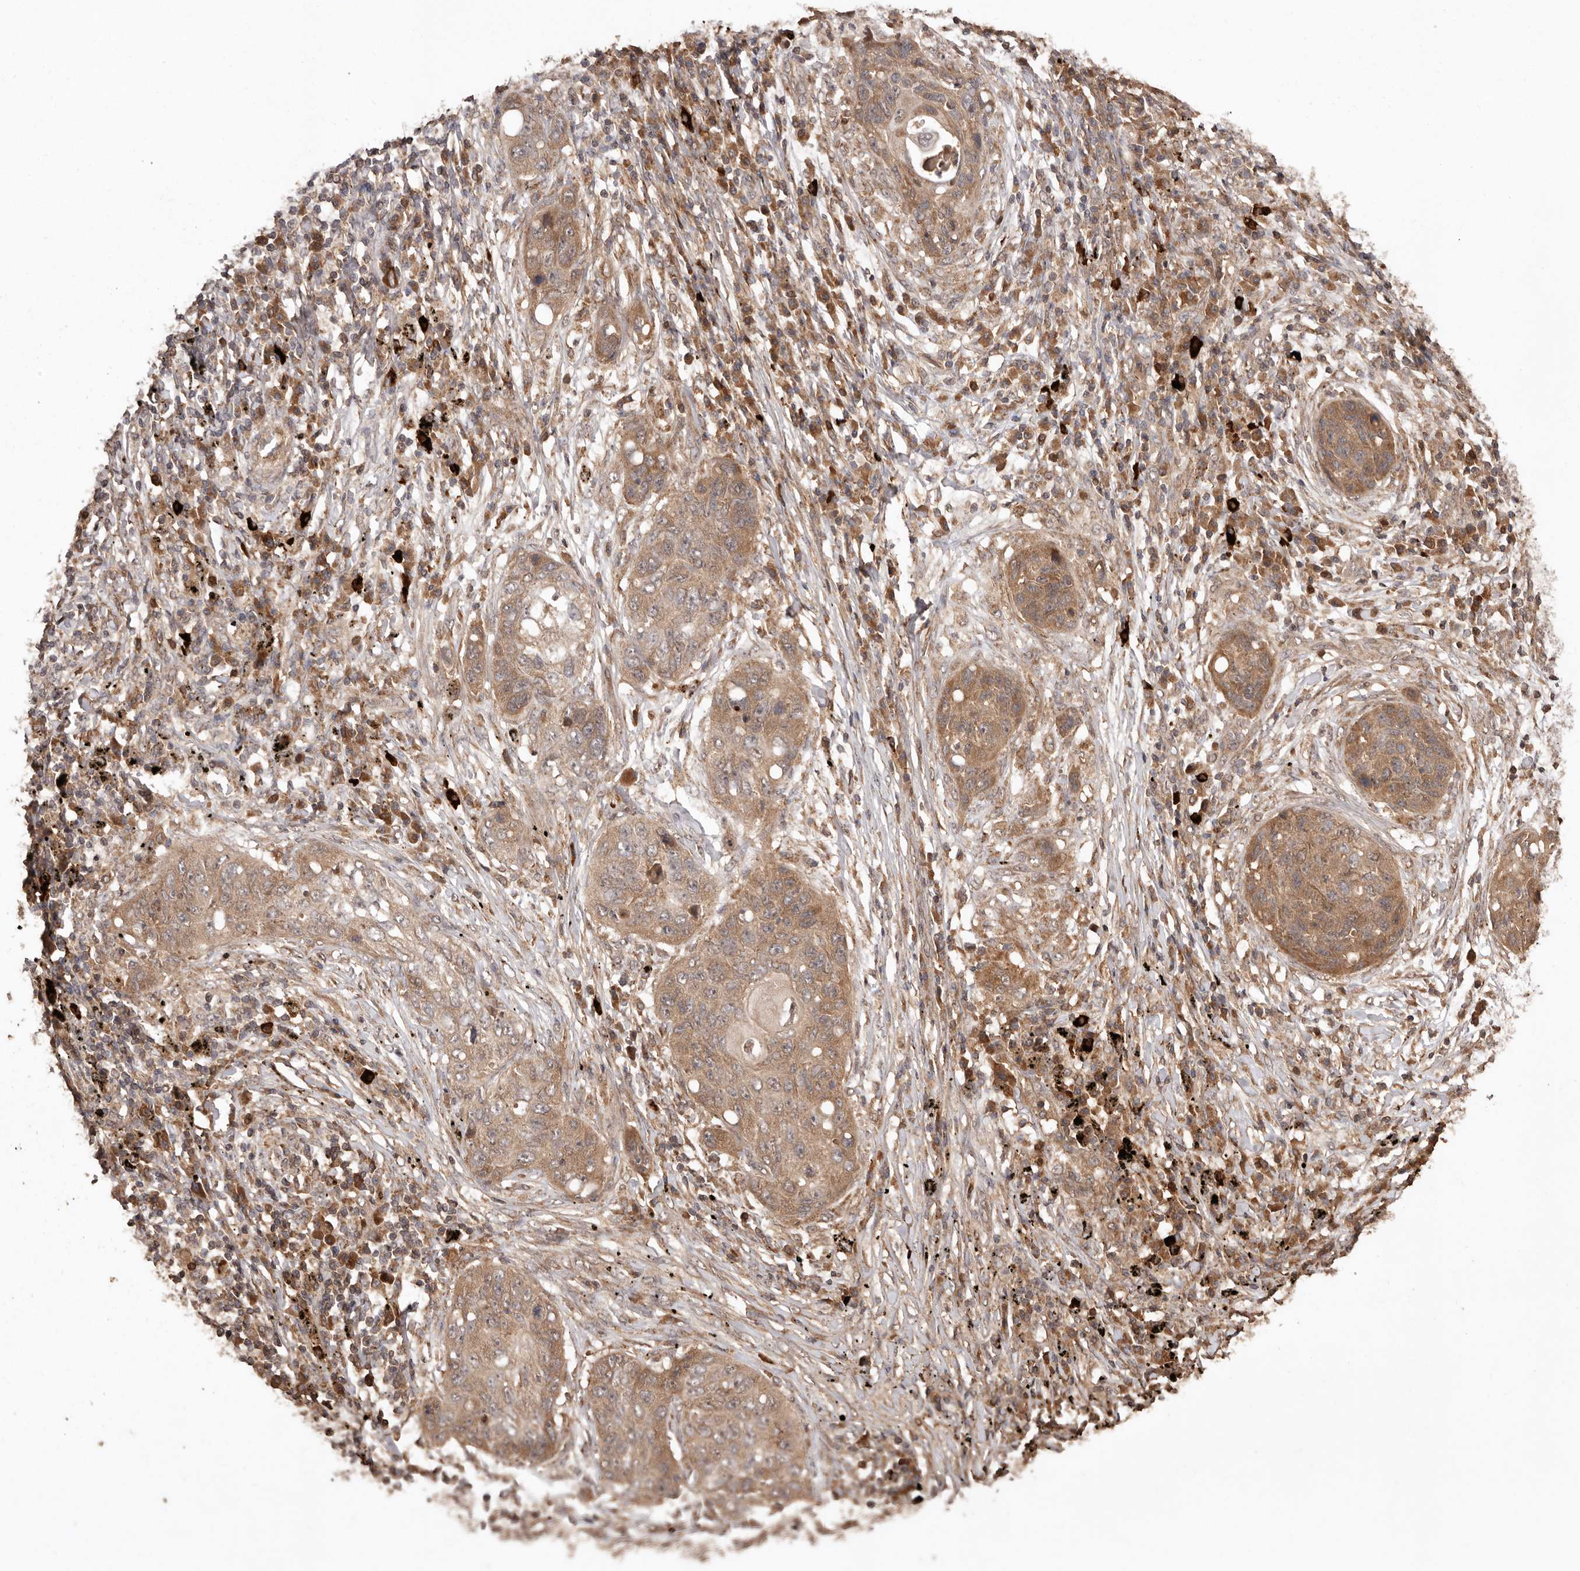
{"staining": {"intensity": "moderate", "quantity": ">75%", "location": "cytoplasmic/membranous"}, "tissue": "lung cancer", "cell_type": "Tumor cells", "image_type": "cancer", "snomed": [{"axis": "morphology", "description": "Squamous cell carcinoma, NOS"}, {"axis": "topography", "description": "Lung"}], "caption": "Immunohistochemistry (DAB) staining of human squamous cell carcinoma (lung) exhibits moderate cytoplasmic/membranous protein expression in about >75% of tumor cells.", "gene": "RWDD1", "patient": {"sex": "female", "age": 63}}